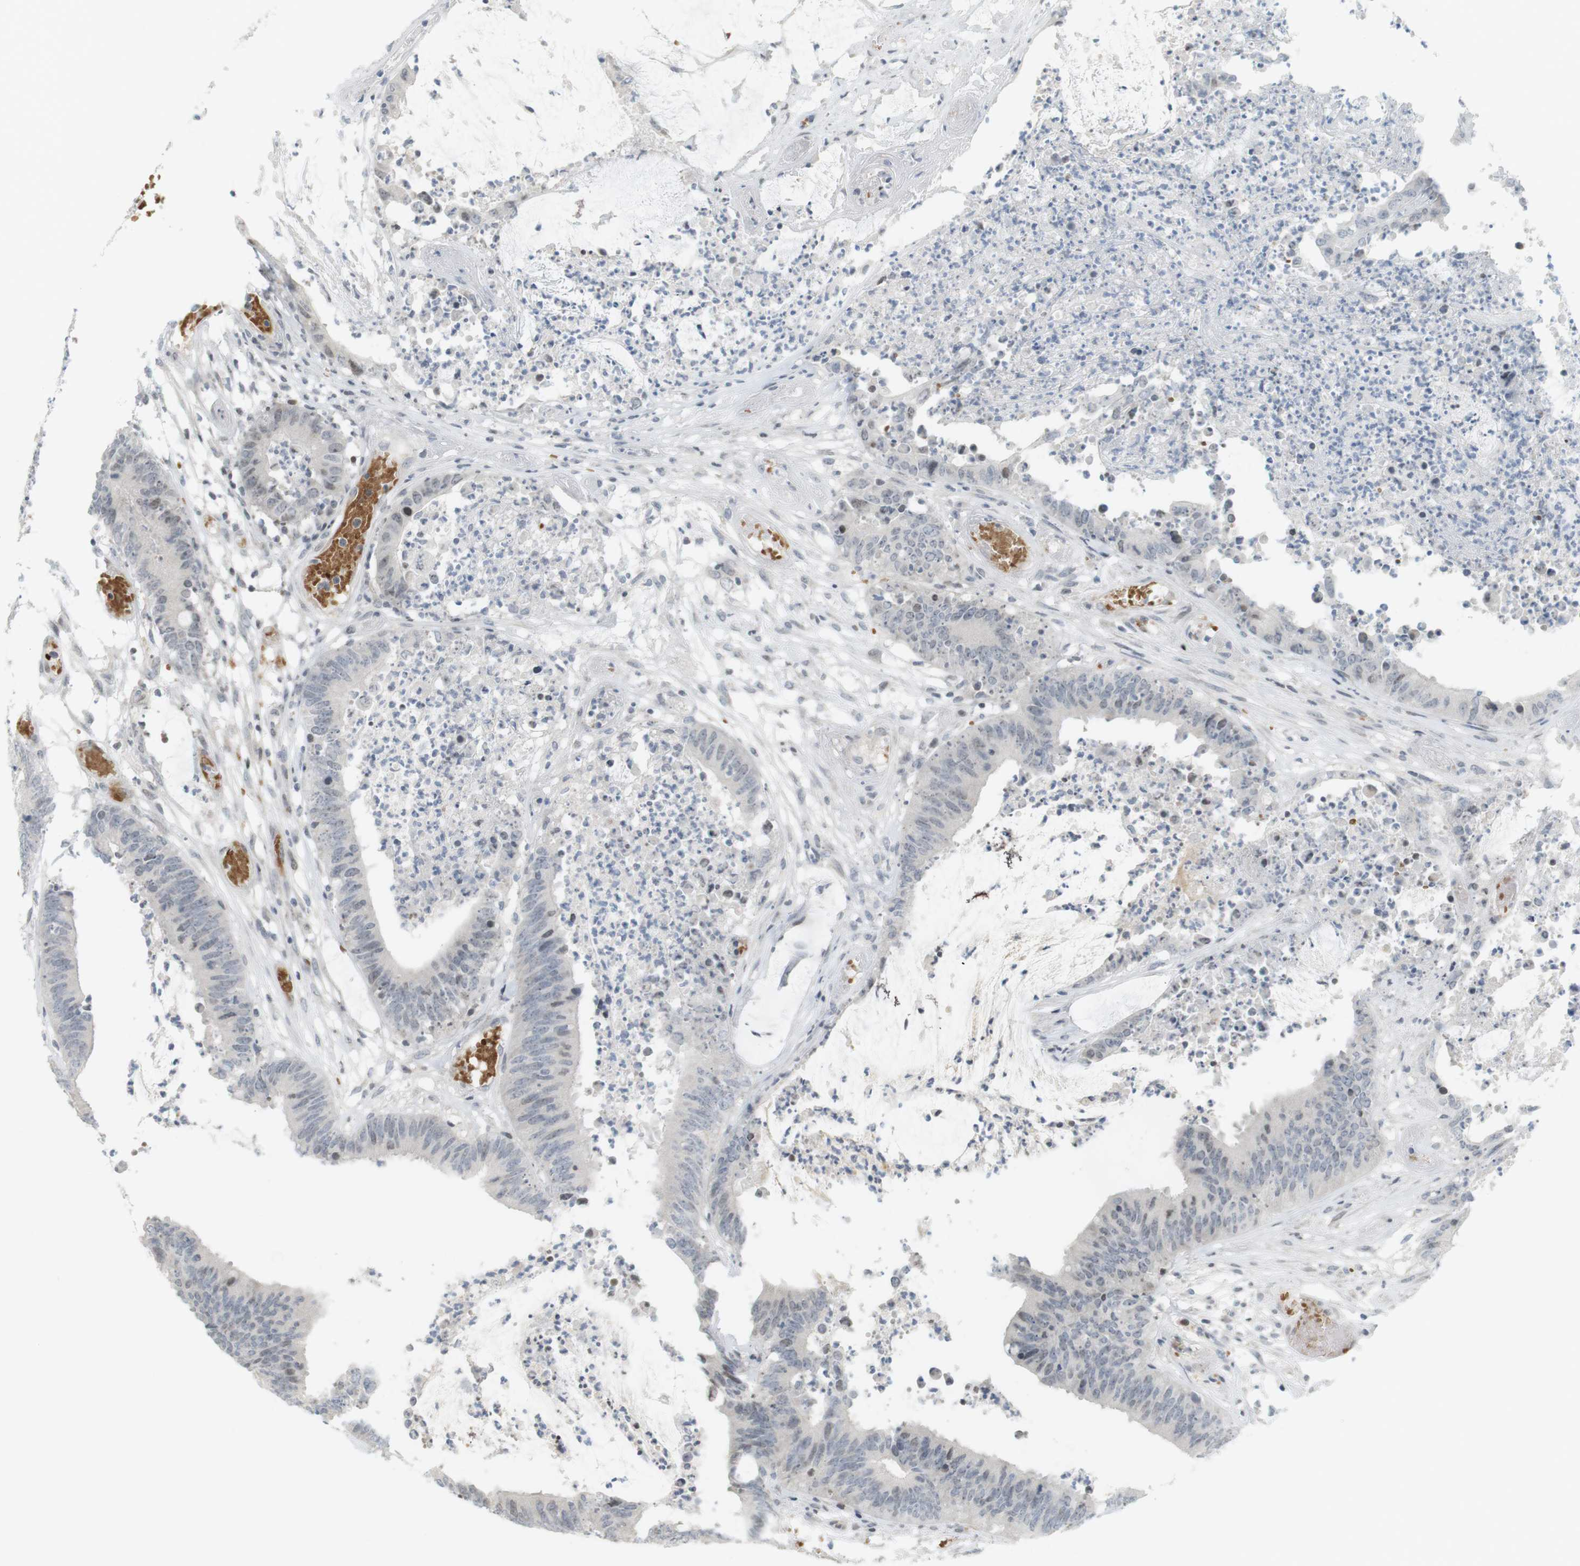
{"staining": {"intensity": "weak", "quantity": "<25%", "location": "nuclear"}, "tissue": "colorectal cancer", "cell_type": "Tumor cells", "image_type": "cancer", "snomed": [{"axis": "morphology", "description": "Adenocarcinoma, NOS"}, {"axis": "topography", "description": "Rectum"}], "caption": "An immunohistochemistry (IHC) photomicrograph of colorectal cancer is shown. There is no staining in tumor cells of colorectal cancer.", "gene": "DMC1", "patient": {"sex": "female", "age": 66}}